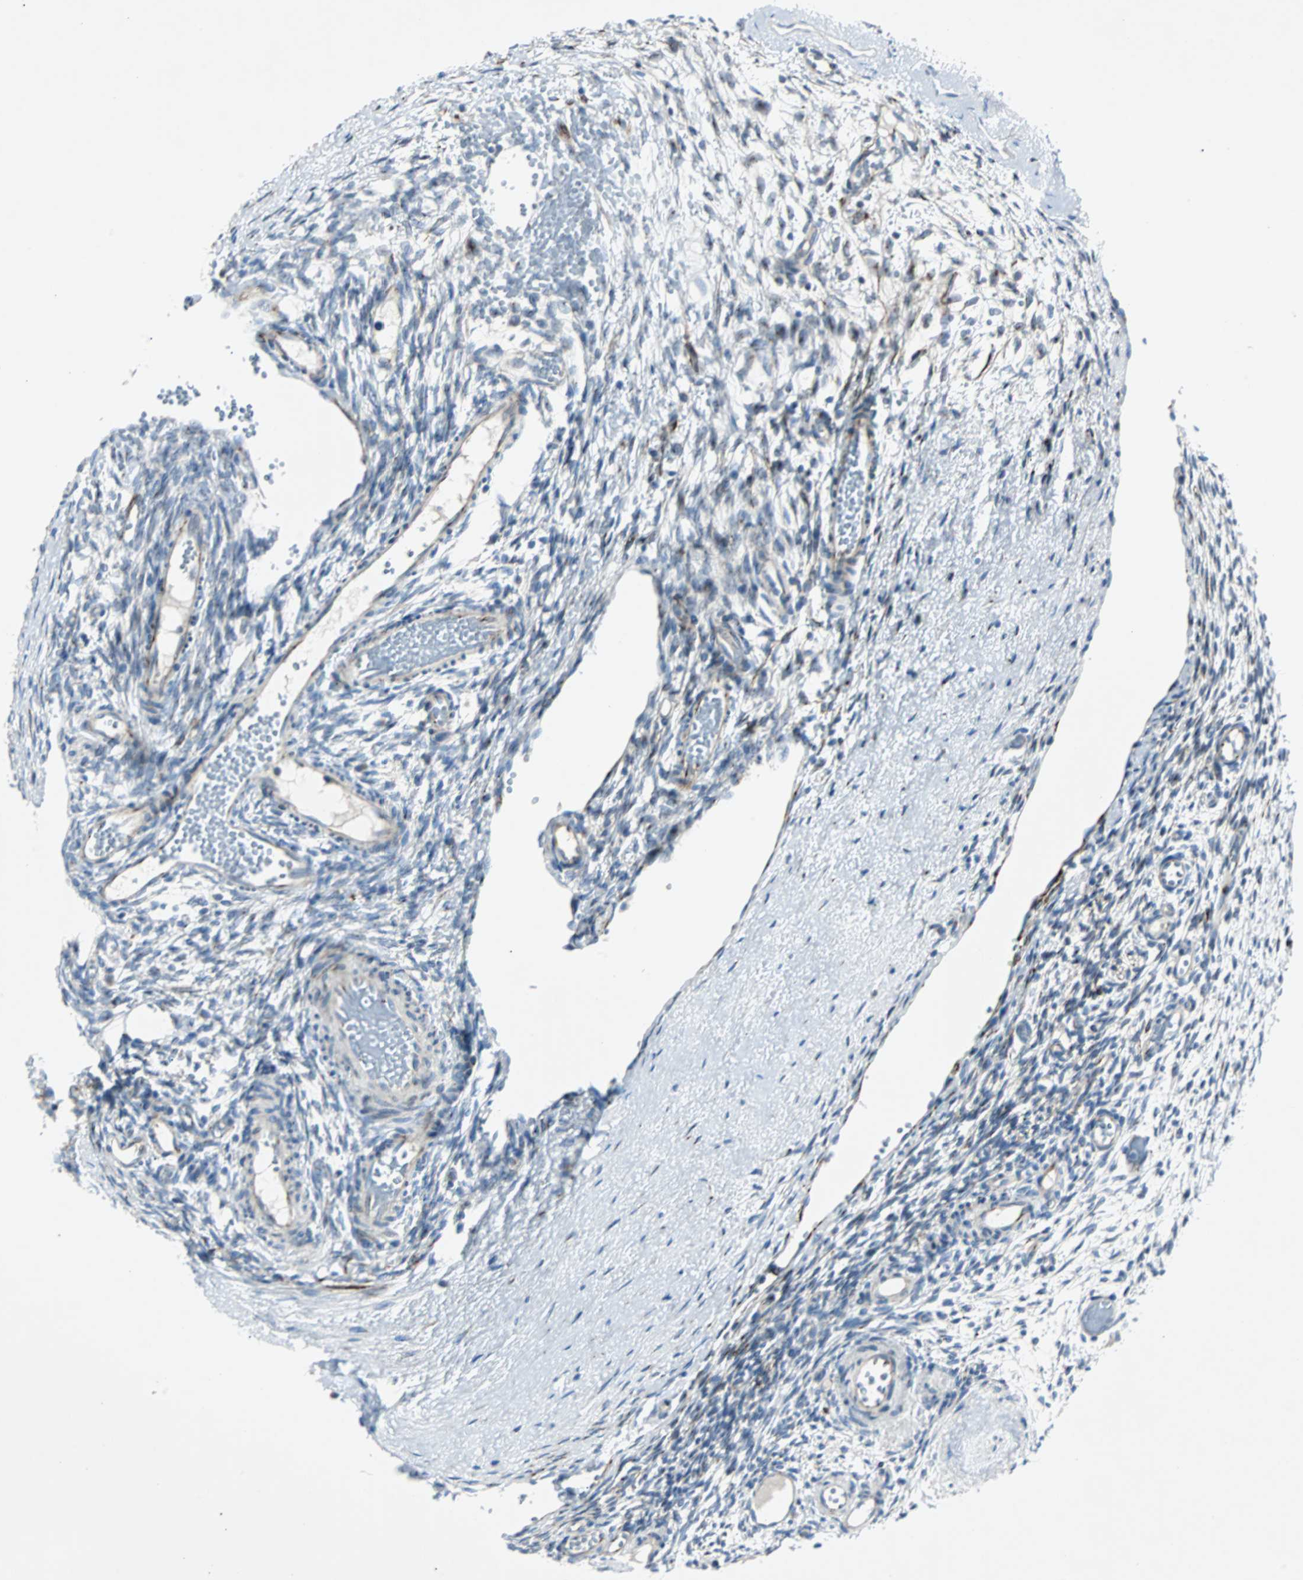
{"staining": {"intensity": "moderate", "quantity": "25%-75%", "location": "cytoplasmic/membranous"}, "tissue": "ovary", "cell_type": "Ovarian stroma cells", "image_type": "normal", "snomed": [{"axis": "morphology", "description": "Normal tissue, NOS"}, {"axis": "topography", "description": "Ovary"}], "caption": "The immunohistochemical stain highlights moderate cytoplasmic/membranous positivity in ovarian stroma cells of unremarkable ovary. The staining is performed using DAB (3,3'-diaminobenzidine) brown chromogen to label protein expression. The nuclei are counter-stained blue using hematoxylin.", "gene": "BBC3", "patient": {"sex": "female", "age": 35}}